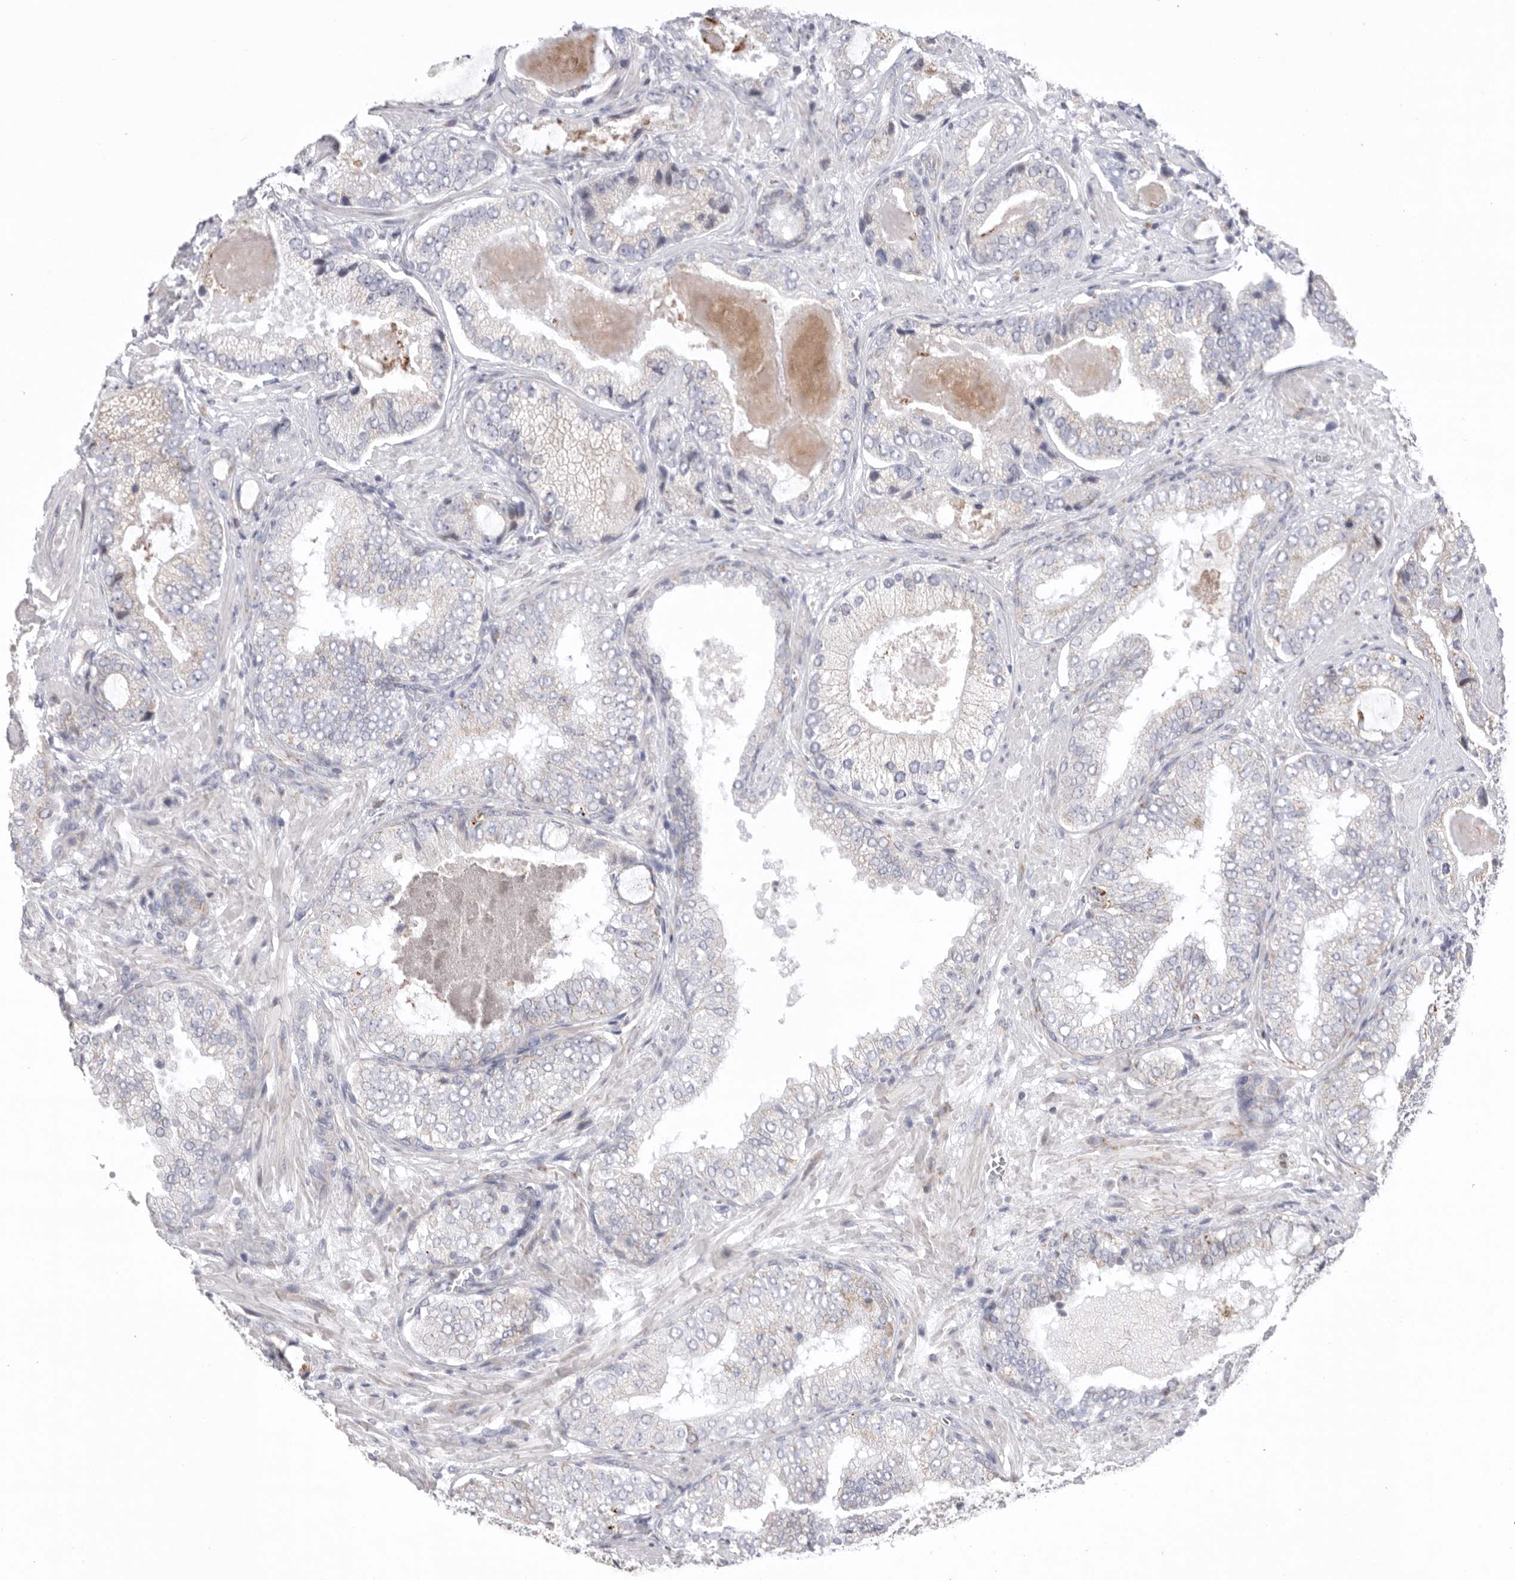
{"staining": {"intensity": "negative", "quantity": "none", "location": "none"}, "tissue": "prostate cancer", "cell_type": "Tumor cells", "image_type": "cancer", "snomed": [{"axis": "morphology", "description": "Normal tissue, NOS"}, {"axis": "morphology", "description": "Adenocarcinoma, High grade"}, {"axis": "topography", "description": "Prostate"}, {"axis": "topography", "description": "Peripheral nerve tissue"}], "caption": "Immunohistochemistry (IHC) of human adenocarcinoma (high-grade) (prostate) shows no positivity in tumor cells.", "gene": "VDAC3", "patient": {"sex": "male", "age": 59}}